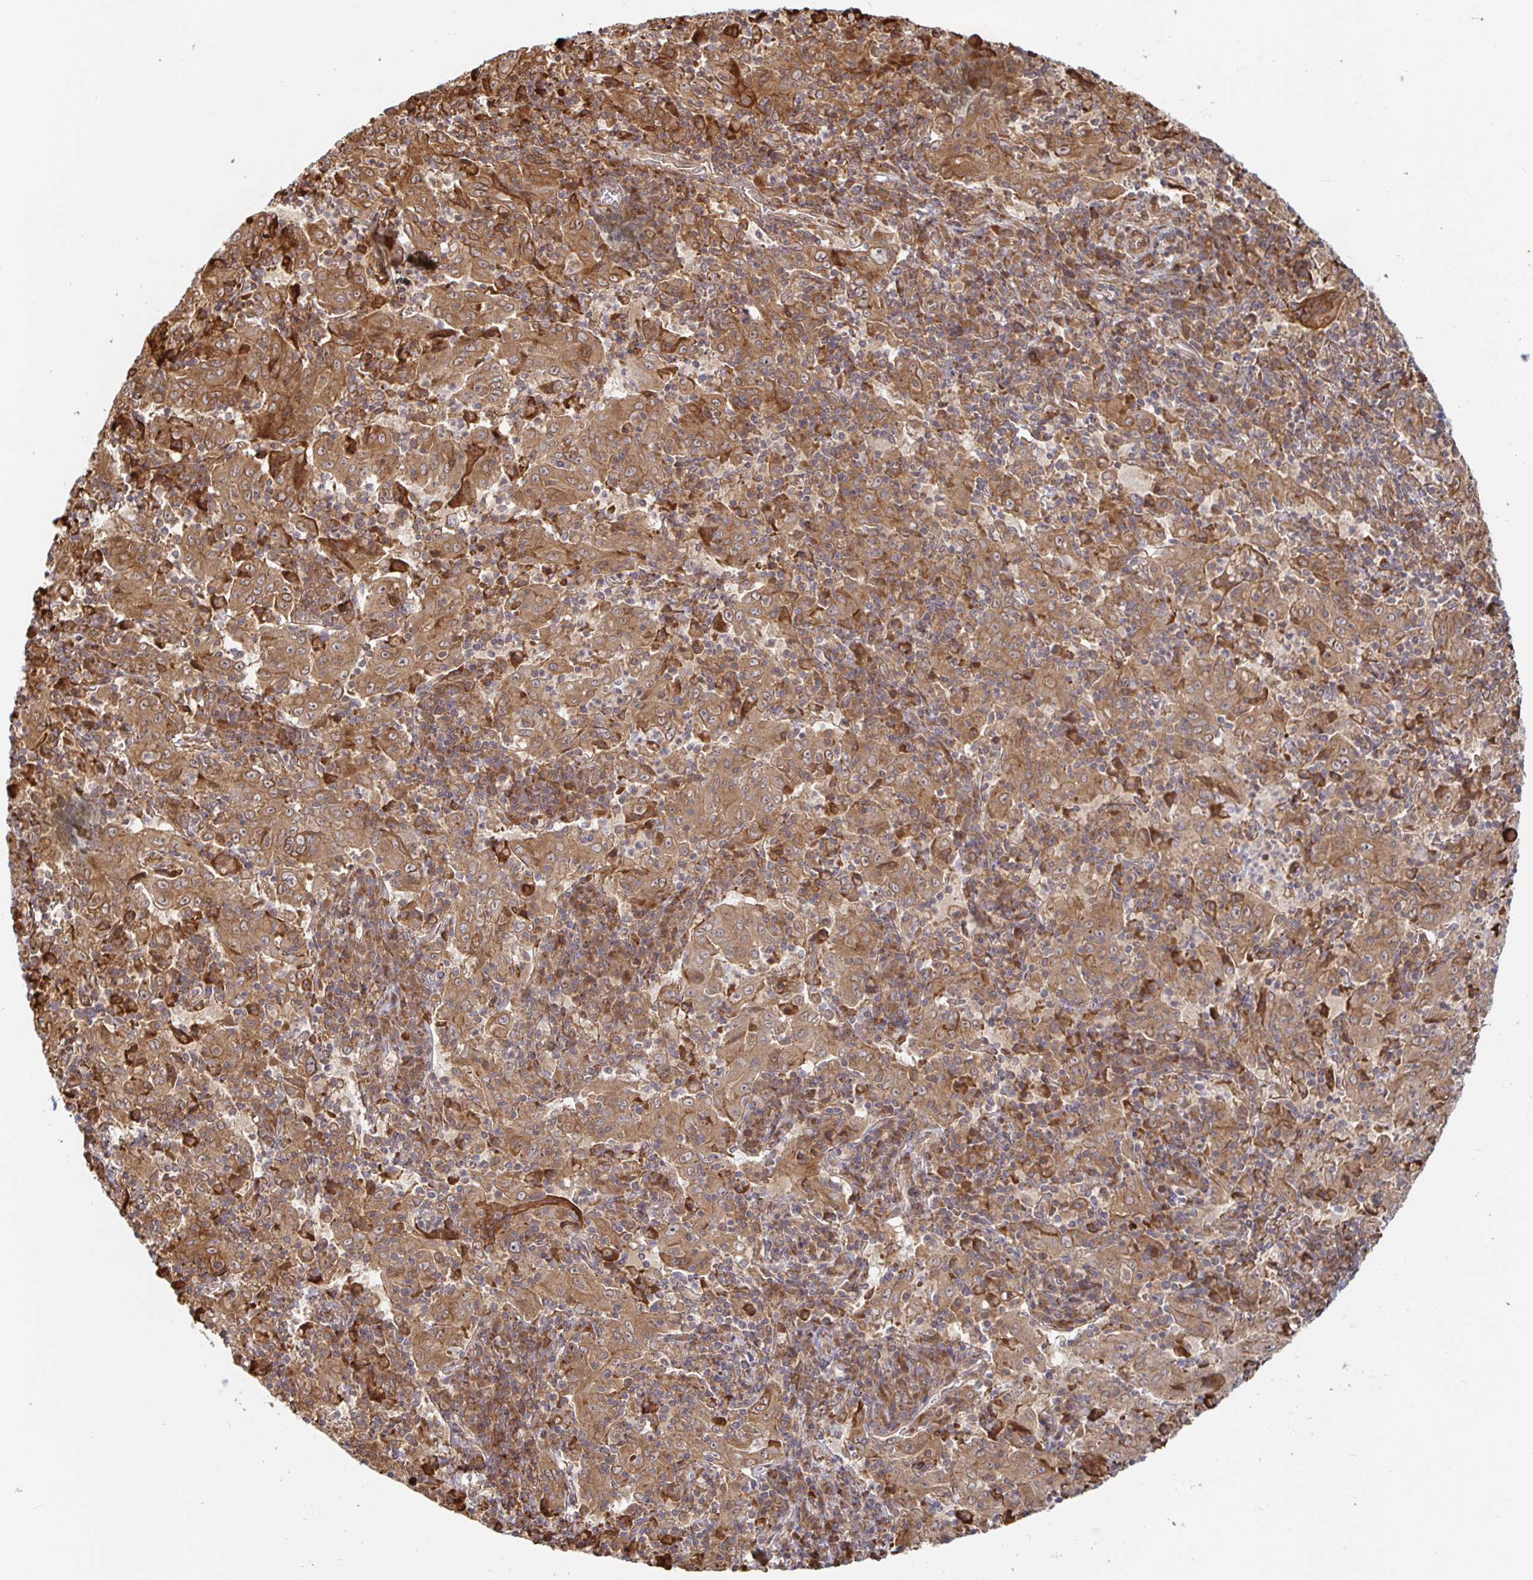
{"staining": {"intensity": "moderate", "quantity": ">75%", "location": "cytoplasmic/membranous"}, "tissue": "pancreatic cancer", "cell_type": "Tumor cells", "image_type": "cancer", "snomed": [{"axis": "morphology", "description": "Adenocarcinoma, NOS"}, {"axis": "topography", "description": "Pancreas"}], "caption": "This micrograph shows immunohistochemistry (IHC) staining of pancreatic adenocarcinoma, with medium moderate cytoplasmic/membranous expression in about >75% of tumor cells.", "gene": "STRAP", "patient": {"sex": "male", "age": 63}}